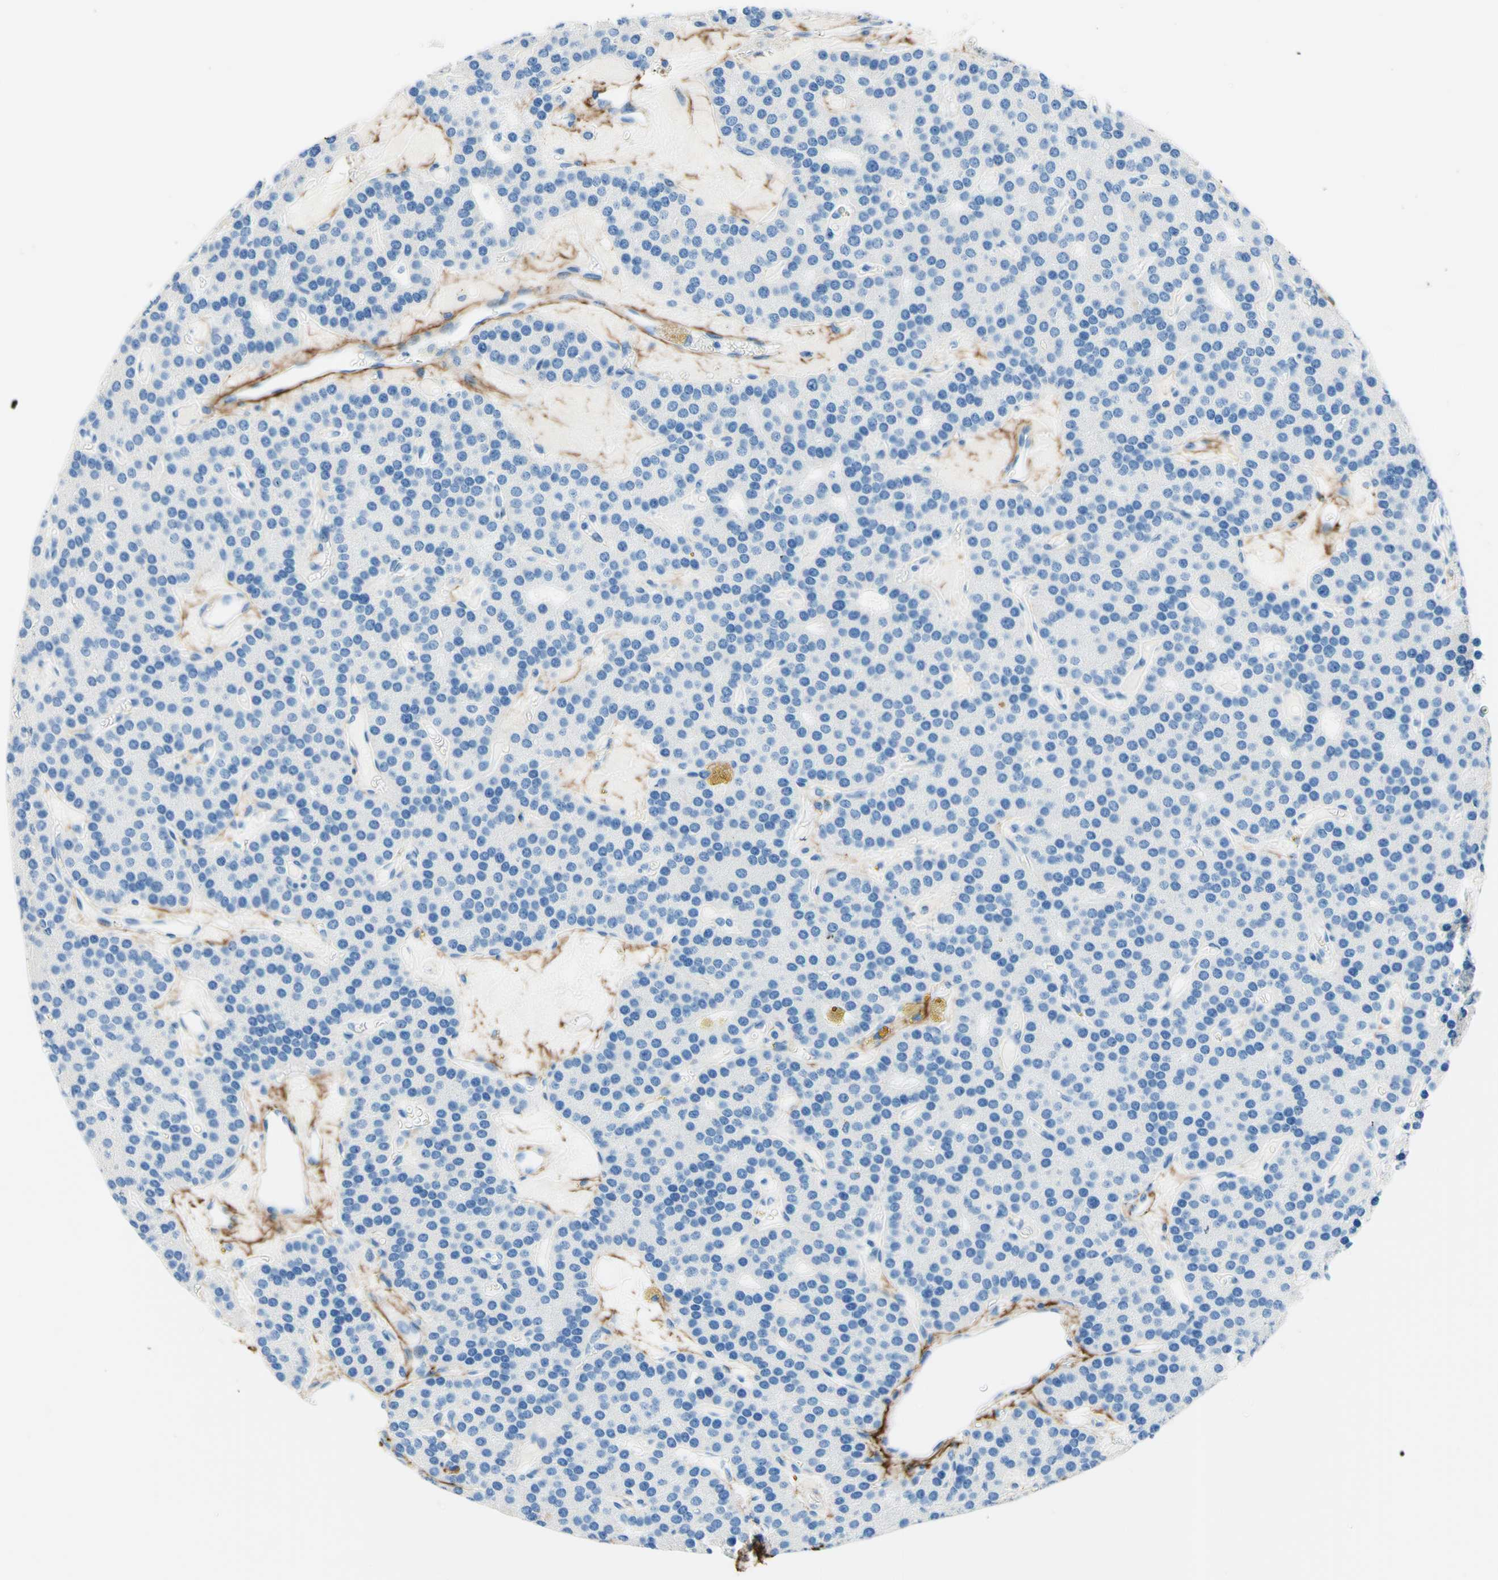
{"staining": {"intensity": "negative", "quantity": "none", "location": "none"}, "tissue": "parathyroid gland", "cell_type": "Glandular cells", "image_type": "normal", "snomed": [{"axis": "morphology", "description": "Normal tissue, NOS"}, {"axis": "morphology", "description": "Adenoma, NOS"}, {"axis": "topography", "description": "Parathyroid gland"}], "caption": "The micrograph exhibits no staining of glandular cells in unremarkable parathyroid gland.", "gene": "MFAP5", "patient": {"sex": "female", "age": 86}}